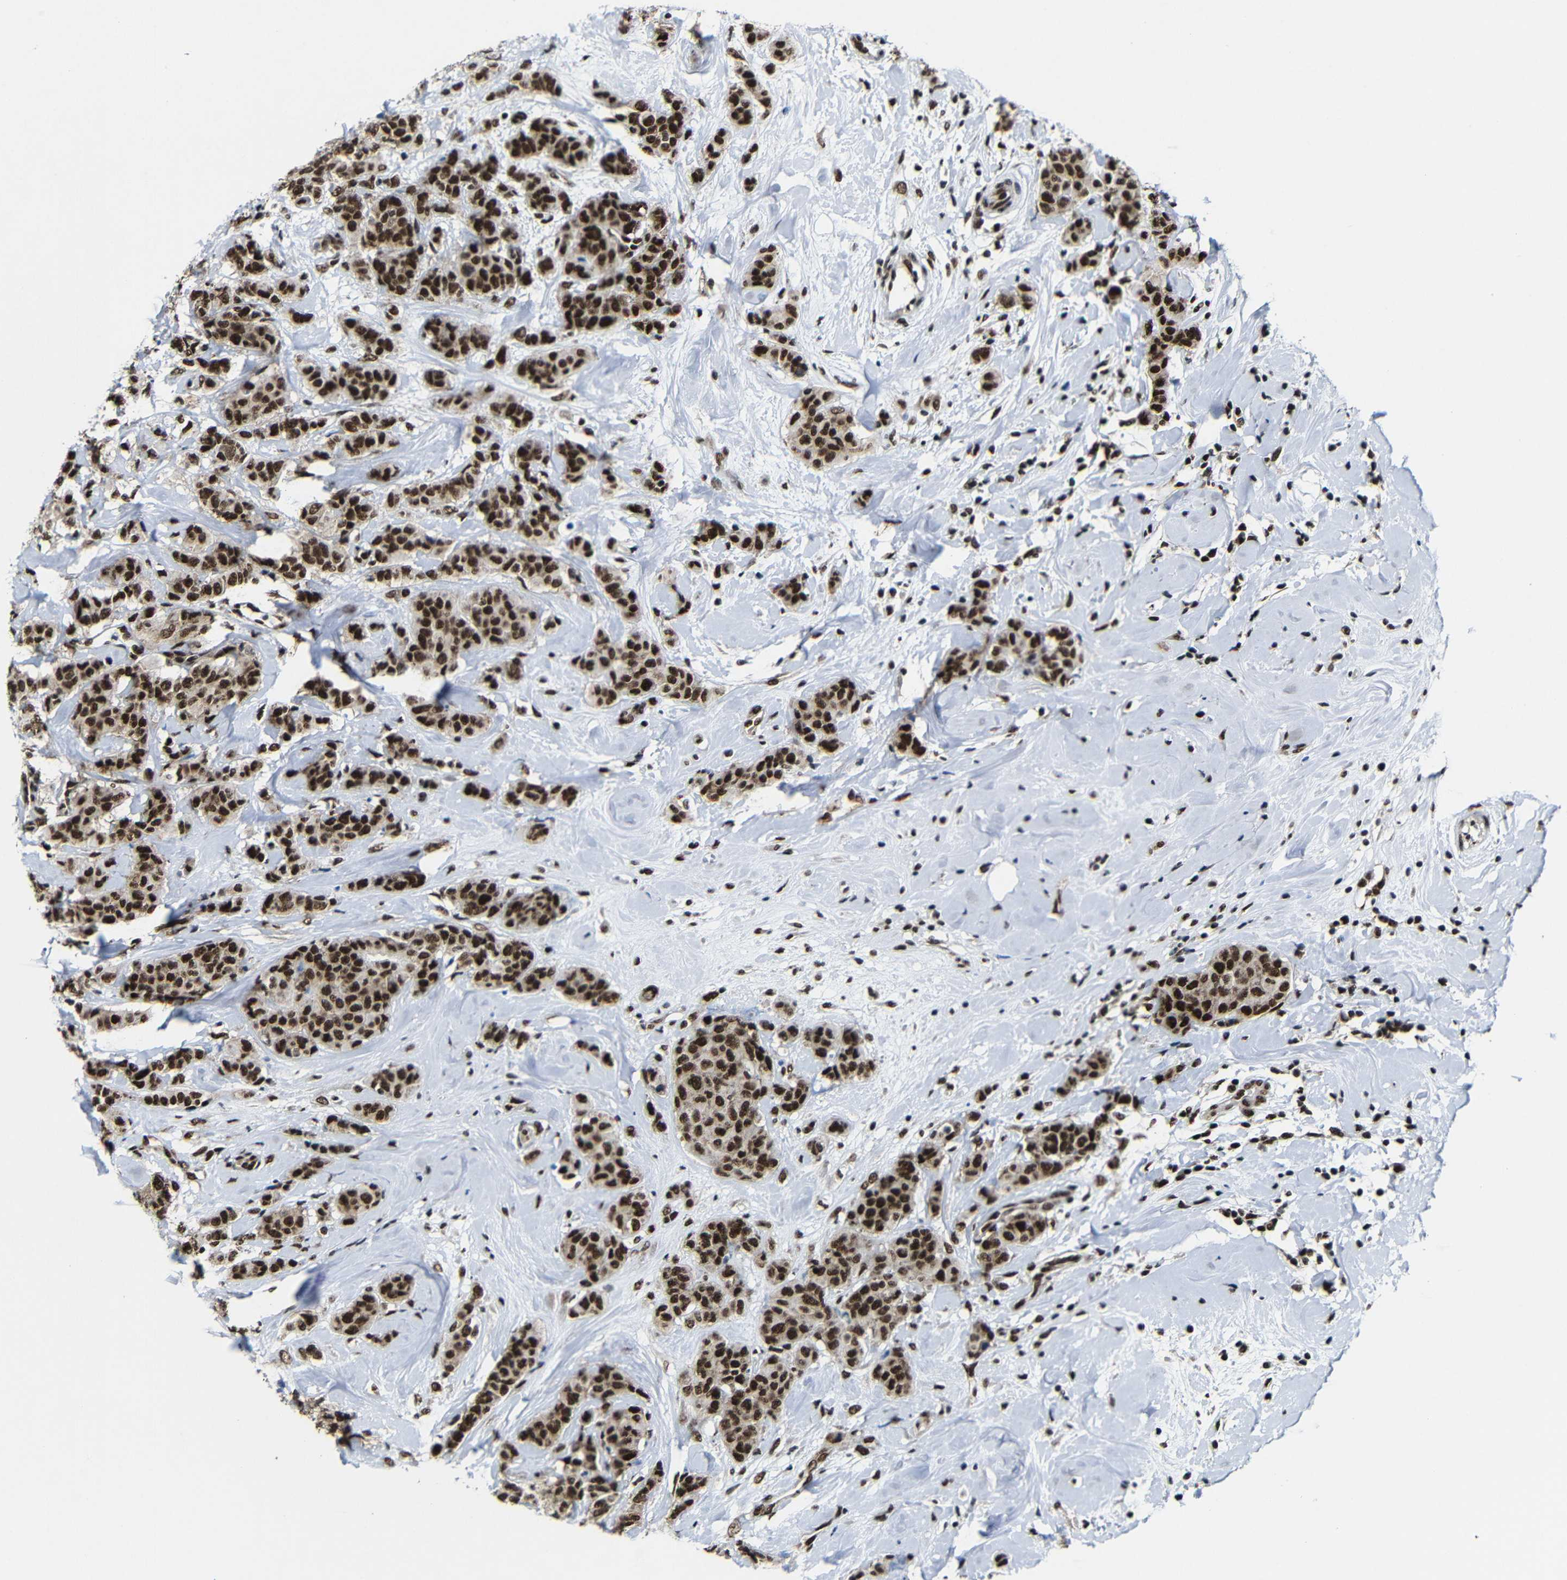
{"staining": {"intensity": "strong", "quantity": ">75%", "location": "nuclear"}, "tissue": "breast cancer", "cell_type": "Tumor cells", "image_type": "cancer", "snomed": [{"axis": "morphology", "description": "Normal tissue, NOS"}, {"axis": "morphology", "description": "Duct carcinoma"}, {"axis": "topography", "description": "Breast"}], "caption": "High-magnification brightfield microscopy of intraductal carcinoma (breast) stained with DAB (brown) and counterstained with hematoxylin (blue). tumor cells exhibit strong nuclear staining is present in approximately>75% of cells.", "gene": "PTBP1", "patient": {"sex": "female", "age": 40}}